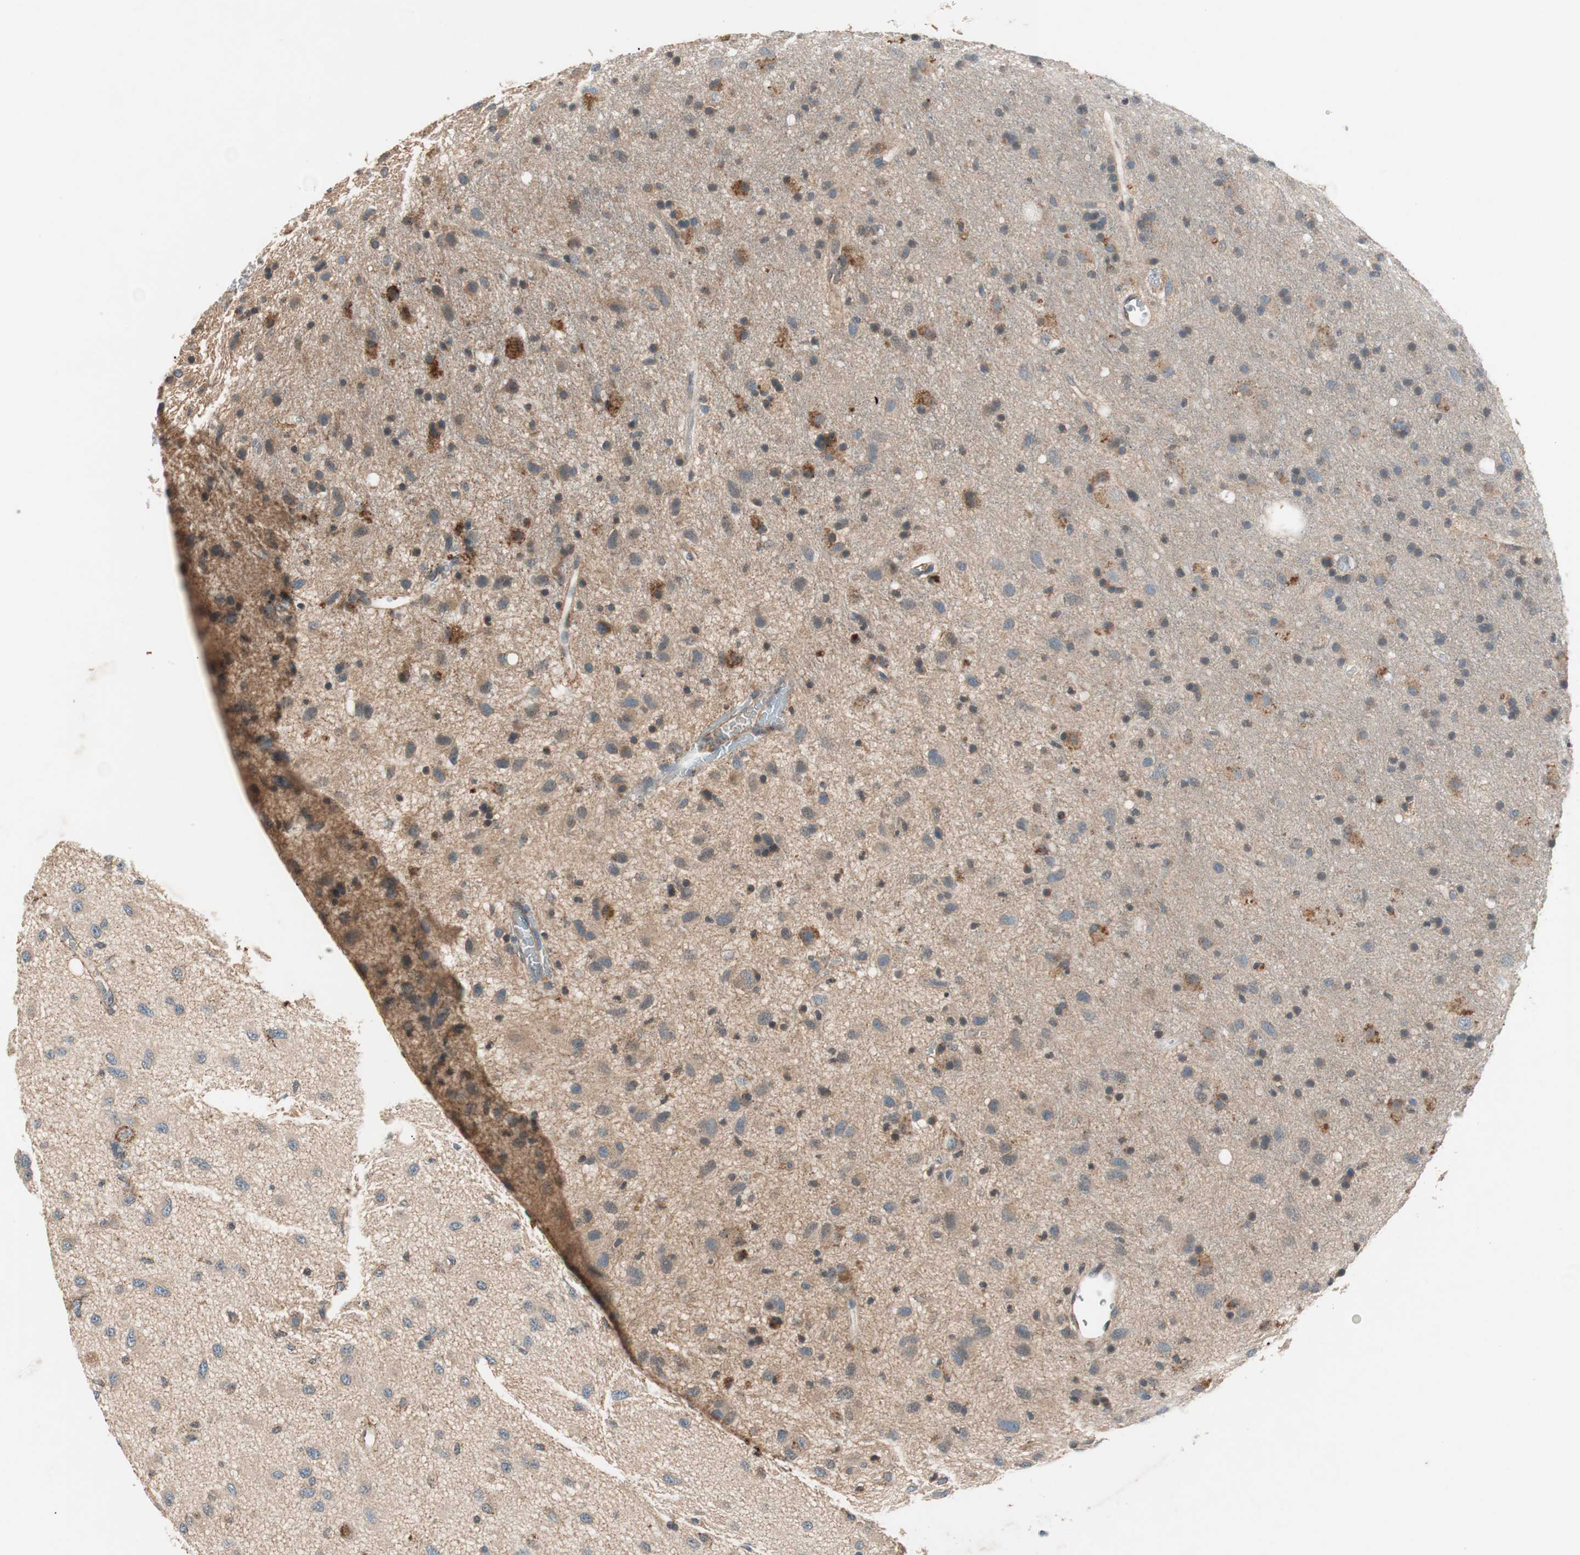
{"staining": {"intensity": "weak", "quantity": ">75%", "location": "cytoplasmic/membranous"}, "tissue": "glioma", "cell_type": "Tumor cells", "image_type": "cancer", "snomed": [{"axis": "morphology", "description": "Glioma, malignant, Low grade"}, {"axis": "topography", "description": "Brain"}], "caption": "Weak cytoplasmic/membranous expression for a protein is appreciated in about >75% of tumor cells of malignant low-grade glioma using immunohistochemistry (IHC).", "gene": "HPN", "patient": {"sex": "male", "age": 77}}